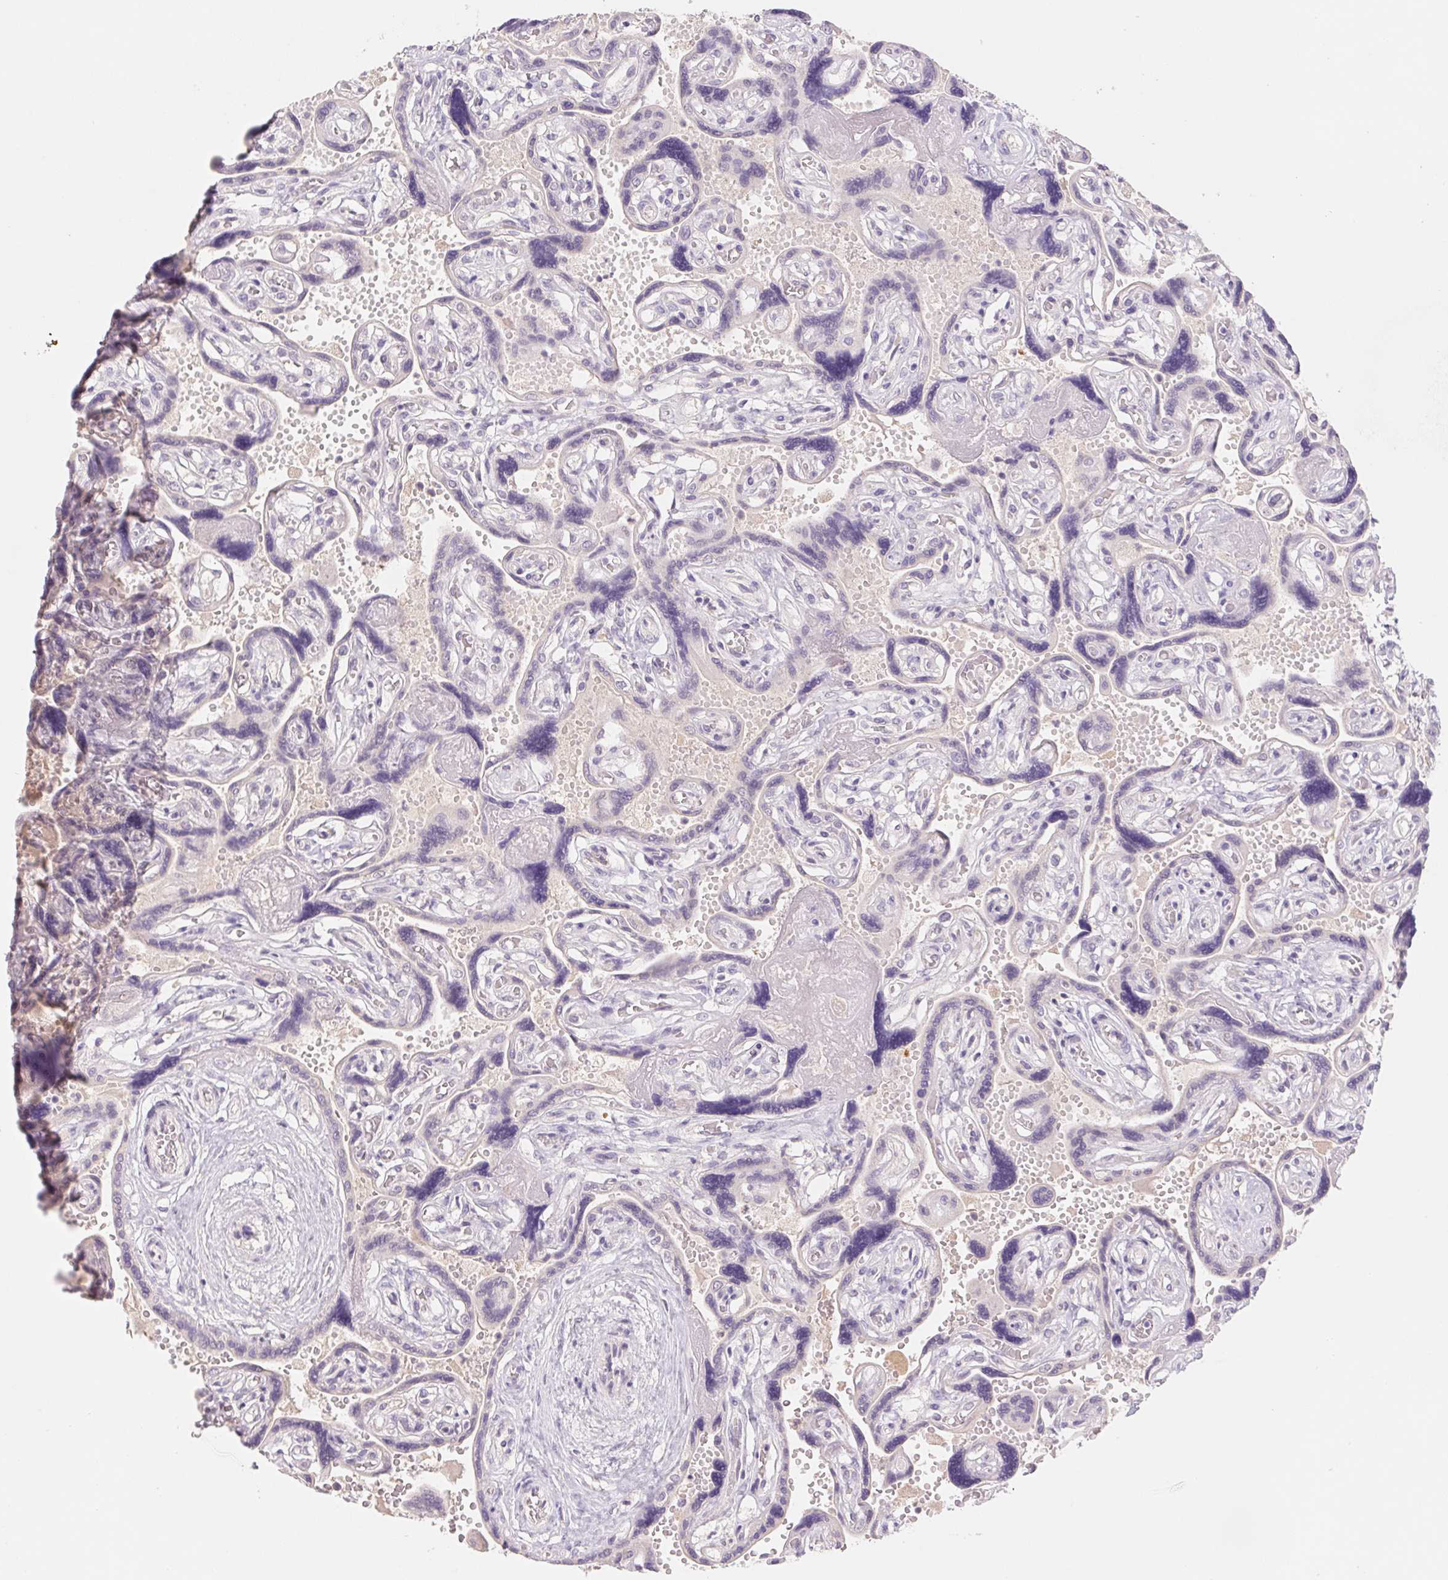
{"staining": {"intensity": "negative", "quantity": "none", "location": "none"}, "tissue": "placenta", "cell_type": "Decidual cells", "image_type": "normal", "snomed": [{"axis": "morphology", "description": "Normal tissue, NOS"}, {"axis": "topography", "description": "Placenta"}], "caption": "High magnification brightfield microscopy of benign placenta stained with DAB (brown) and counterstained with hematoxylin (blue): decidual cells show no significant expression. Brightfield microscopy of immunohistochemistry (IHC) stained with DAB (3,3'-diaminobenzidine) (brown) and hematoxylin (blue), captured at high magnification.", "gene": "PNMA8B", "patient": {"sex": "female", "age": 32}}